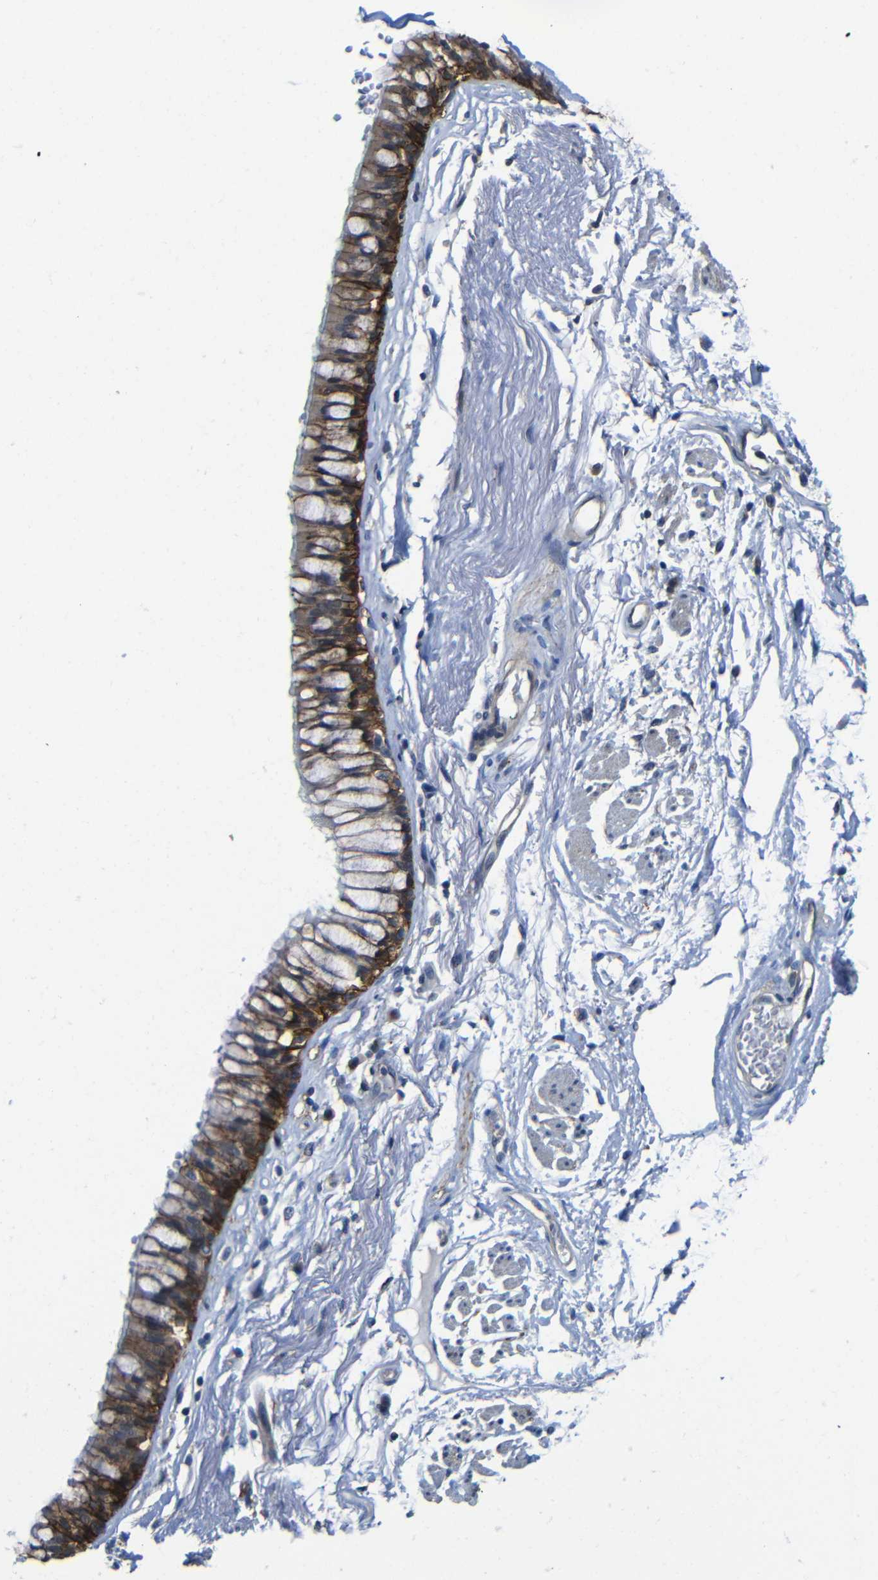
{"staining": {"intensity": "weak", "quantity": "25%-75%", "location": "cytoplasmic/membranous"}, "tissue": "adipose tissue", "cell_type": "Adipocytes", "image_type": "normal", "snomed": [{"axis": "morphology", "description": "Normal tissue, NOS"}, {"axis": "topography", "description": "Cartilage tissue"}, {"axis": "topography", "description": "Bronchus"}], "caption": "Immunohistochemical staining of unremarkable adipose tissue exhibits 25%-75% levels of weak cytoplasmic/membranous protein staining in about 25%-75% of adipocytes. The protein of interest is shown in brown color, while the nuclei are stained blue.", "gene": "ZNF90", "patient": {"sex": "female", "age": 73}}